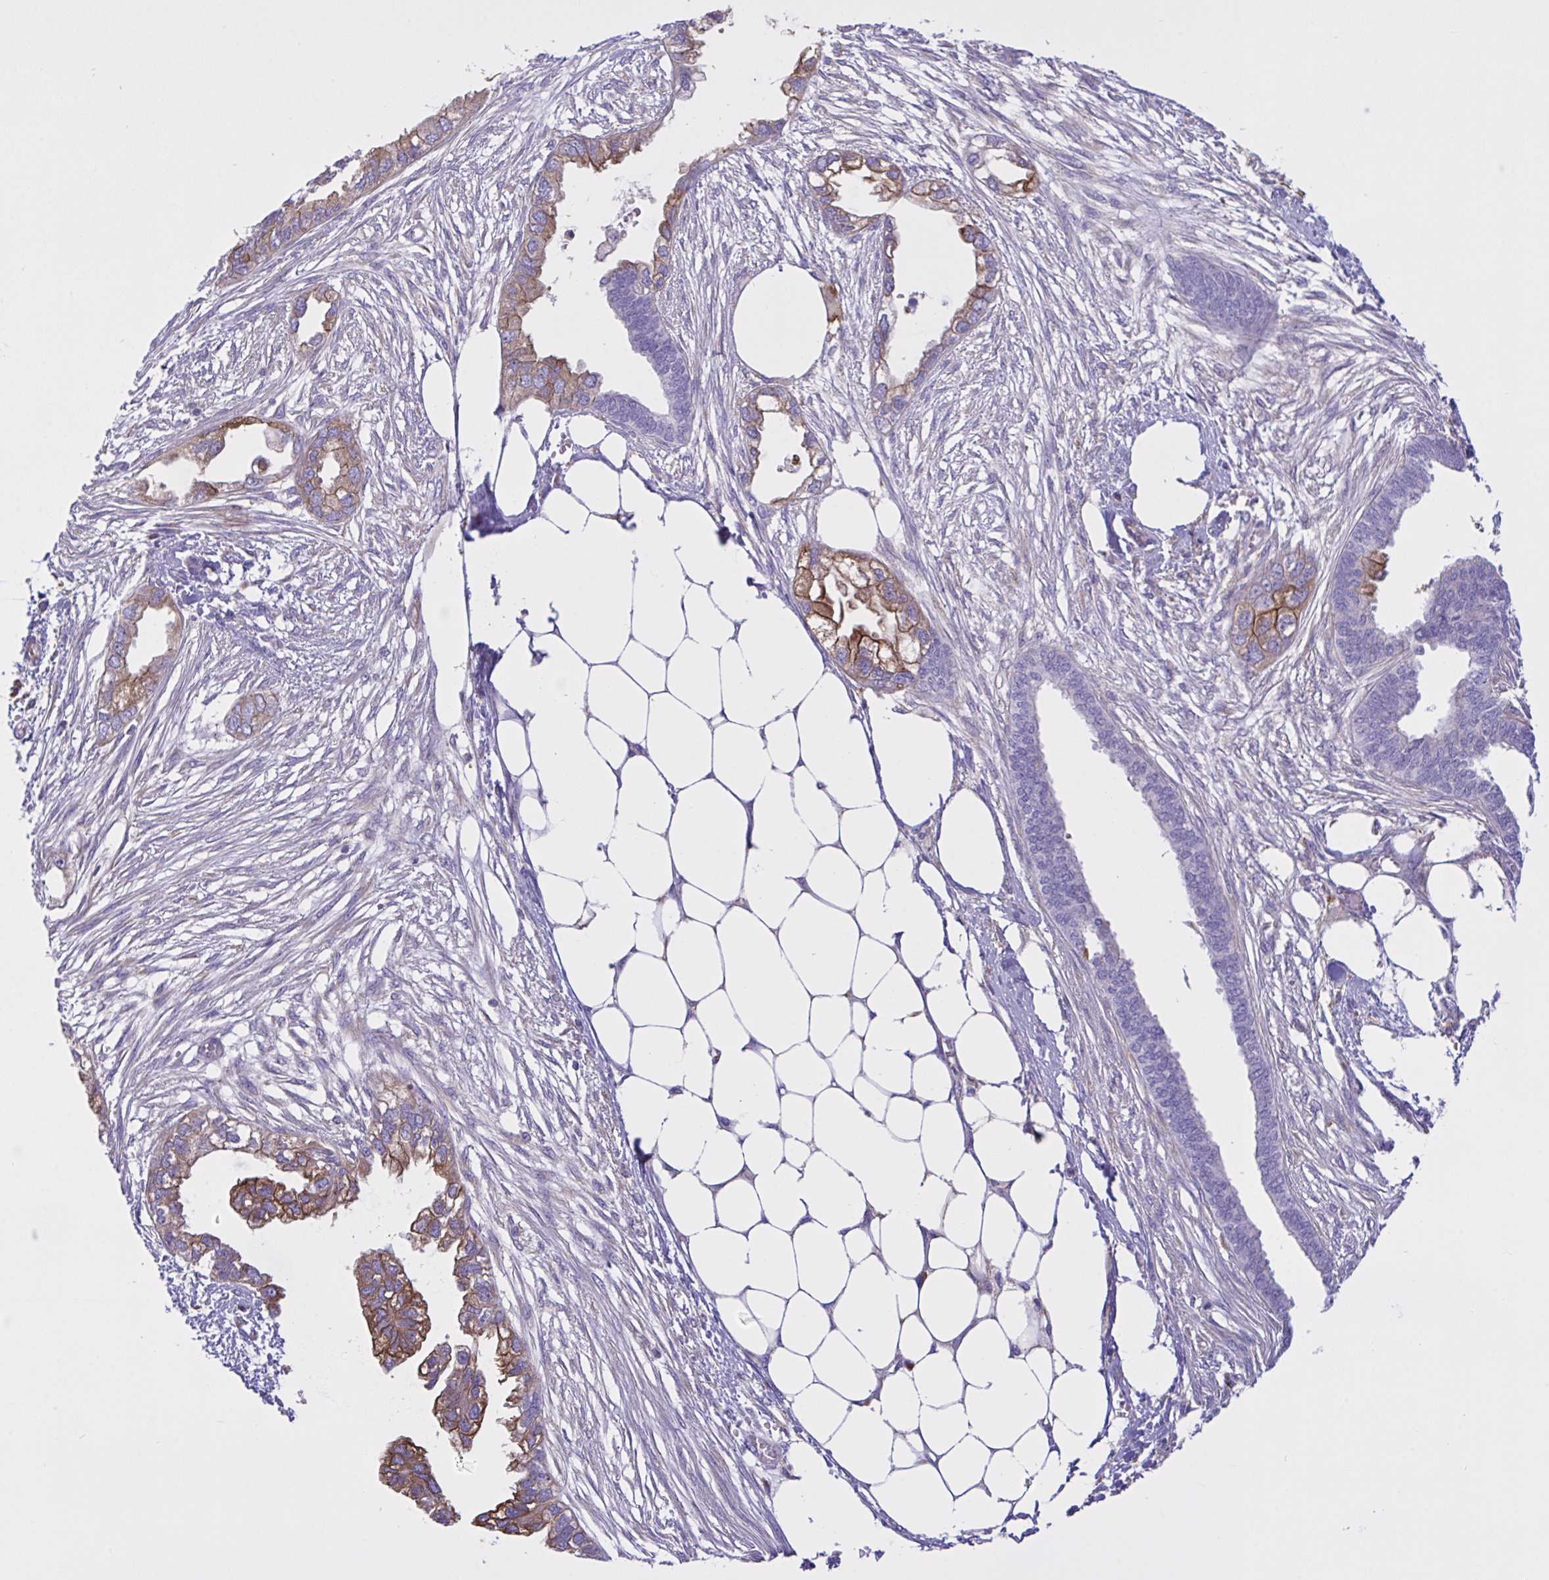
{"staining": {"intensity": "moderate", "quantity": "25%-75%", "location": "cytoplasmic/membranous"}, "tissue": "endometrial cancer", "cell_type": "Tumor cells", "image_type": "cancer", "snomed": [{"axis": "morphology", "description": "Adenocarcinoma, NOS"}, {"axis": "morphology", "description": "Adenocarcinoma, metastatic, NOS"}, {"axis": "topography", "description": "Adipose tissue"}, {"axis": "topography", "description": "Endometrium"}], "caption": "A medium amount of moderate cytoplasmic/membranous positivity is identified in approximately 25%-75% of tumor cells in endometrial cancer (metastatic adenocarcinoma) tissue.", "gene": "OR51M1", "patient": {"sex": "female", "age": 67}}